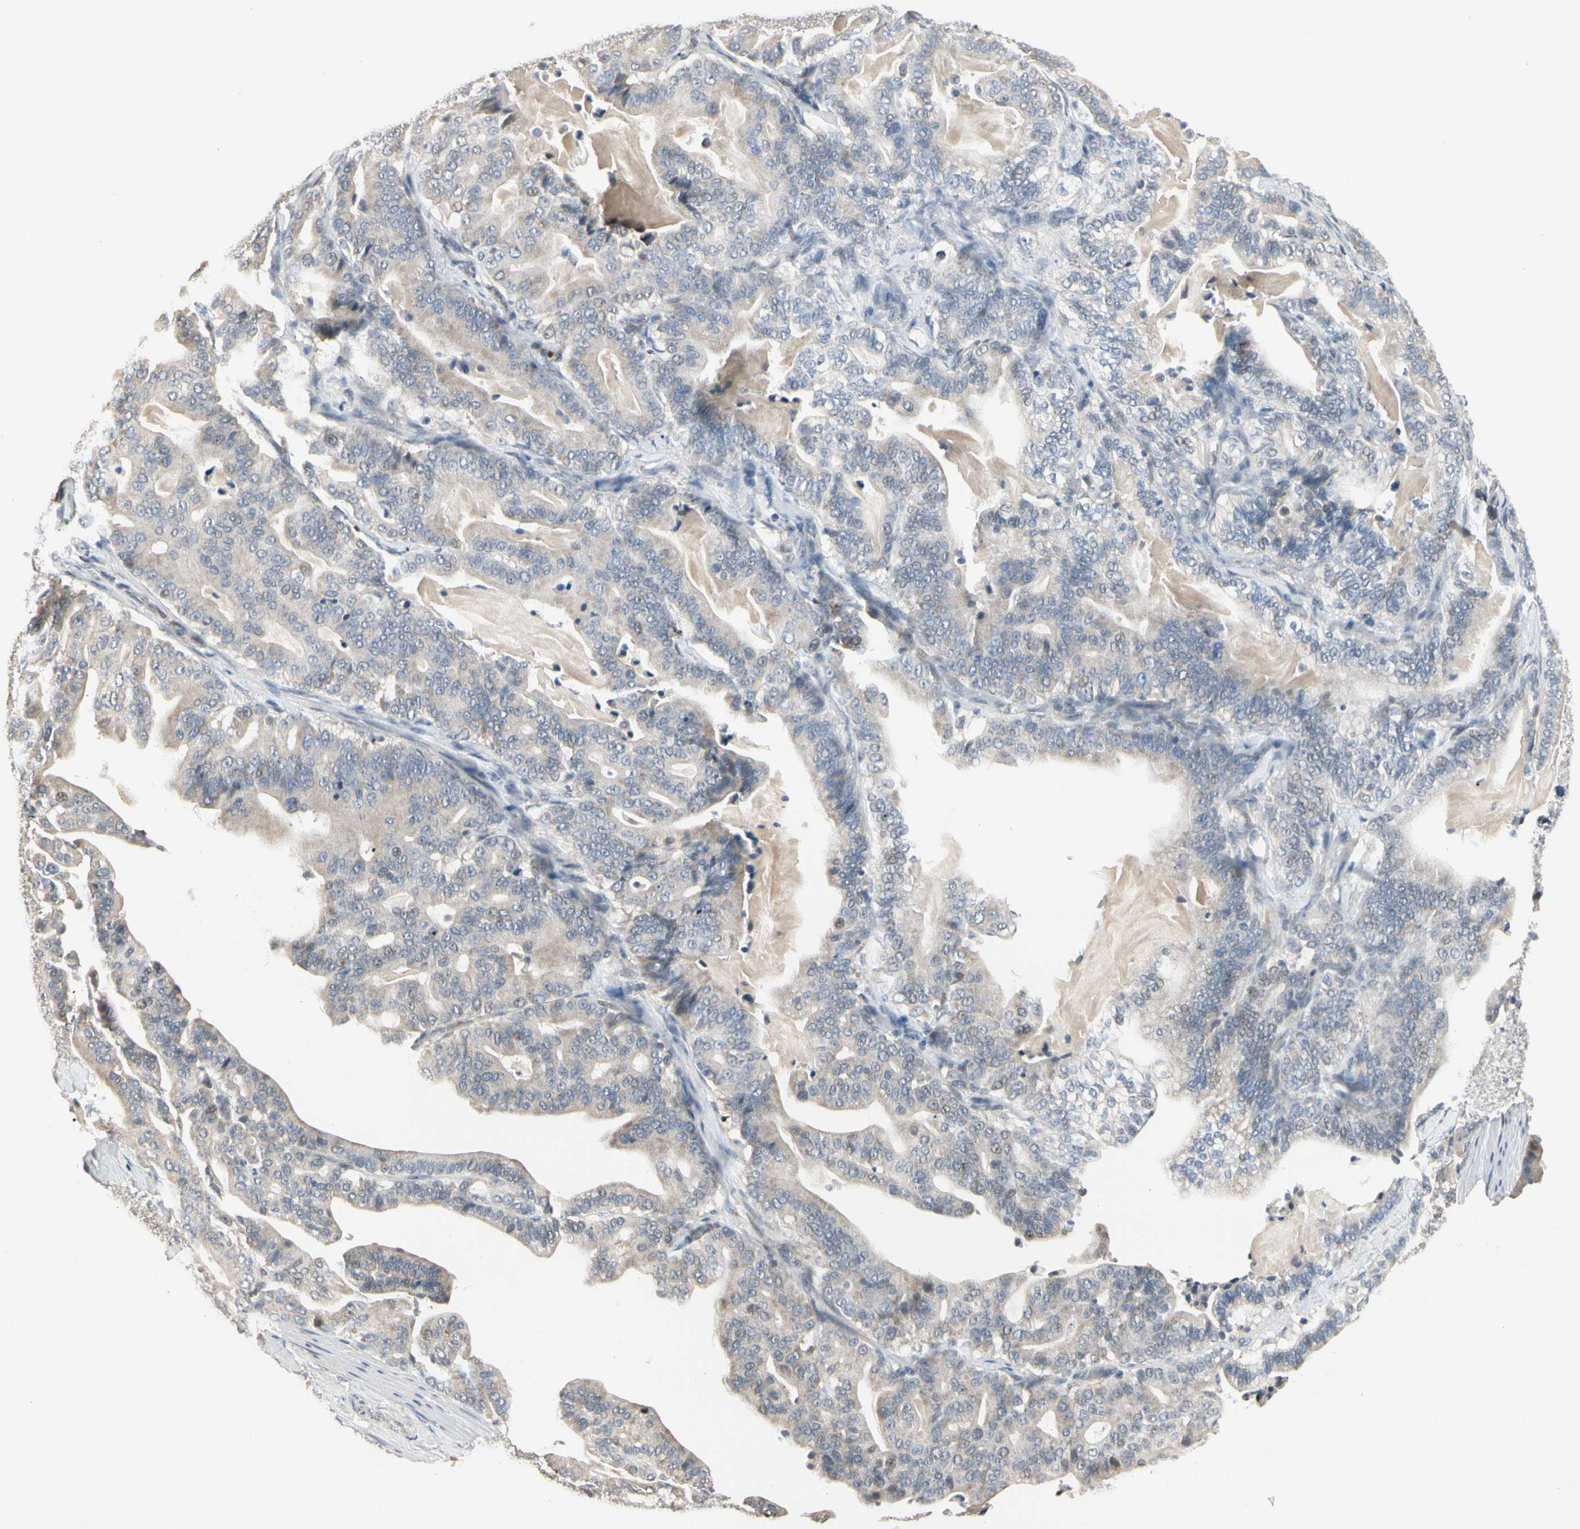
{"staining": {"intensity": "weak", "quantity": "25%-75%", "location": "cytoplasmic/membranous"}, "tissue": "pancreatic cancer", "cell_type": "Tumor cells", "image_type": "cancer", "snomed": [{"axis": "morphology", "description": "Adenocarcinoma, NOS"}, {"axis": "topography", "description": "Pancreas"}], "caption": "The micrograph demonstrates immunohistochemical staining of pancreatic cancer. There is weak cytoplasmic/membranous staining is seen in approximately 25%-75% of tumor cells. Immunohistochemistry stains the protein of interest in brown and the nuclei are stained blue.", "gene": "GREM1", "patient": {"sex": "male", "age": 63}}